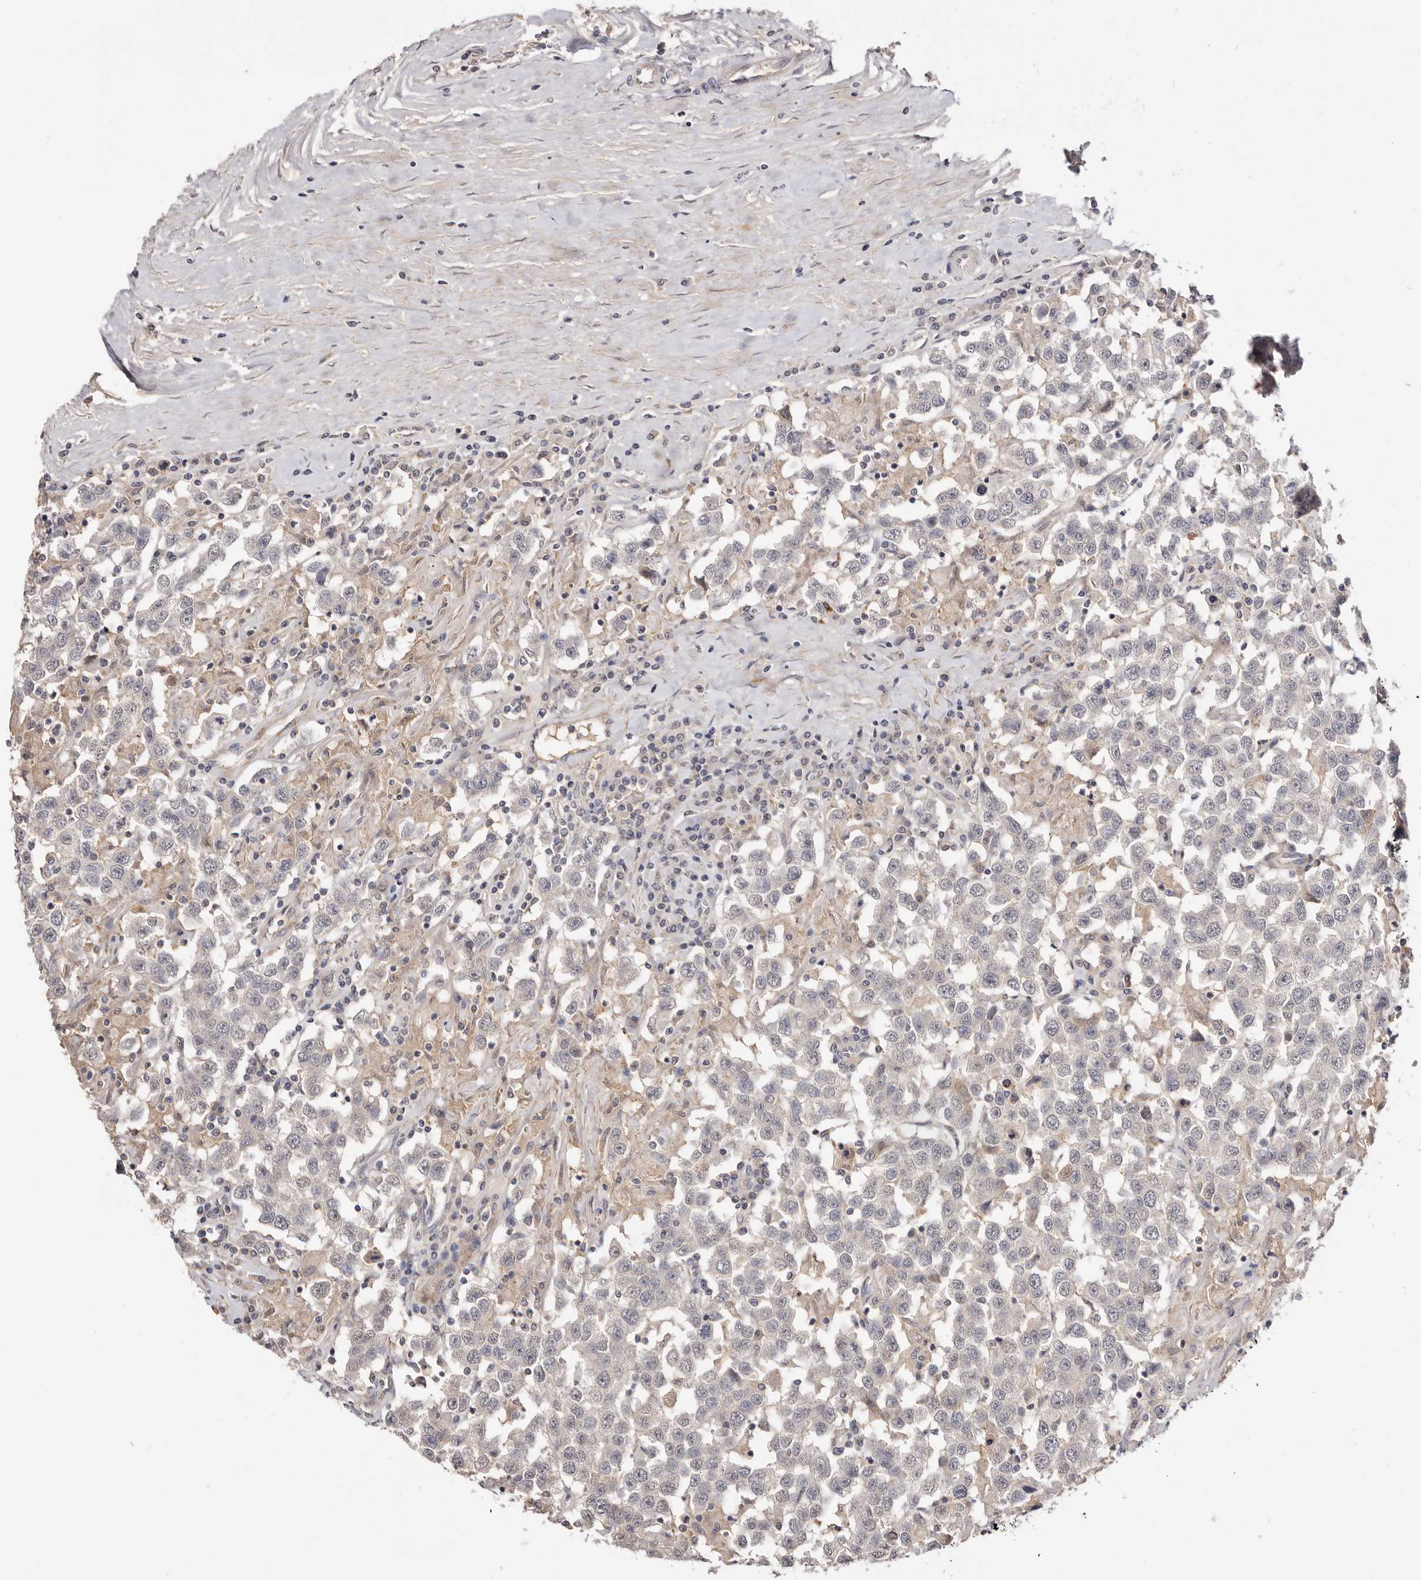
{"staining": {"intensity": "negative", "quantity": "none", "location": "none"}, "tissue": "testis cancer", "cell_type": "Tumor cells", "image_type": "cancer", "snomed": [{"axis": "morphology", "description": "Seminoma, NOS"}, {"axis": "topography", "description": "Testis"}], "caption": "Immunohistochemical staining of testis cancer shows no significant staining in tumor cells. The staining is performed using DAB (3,3'-diaminobenzidine) brown chromogen with nuclei counter-stained in using hematoxylin.", "gene": "DOP1A", "patient": {"sex": "male", "age": 41}}